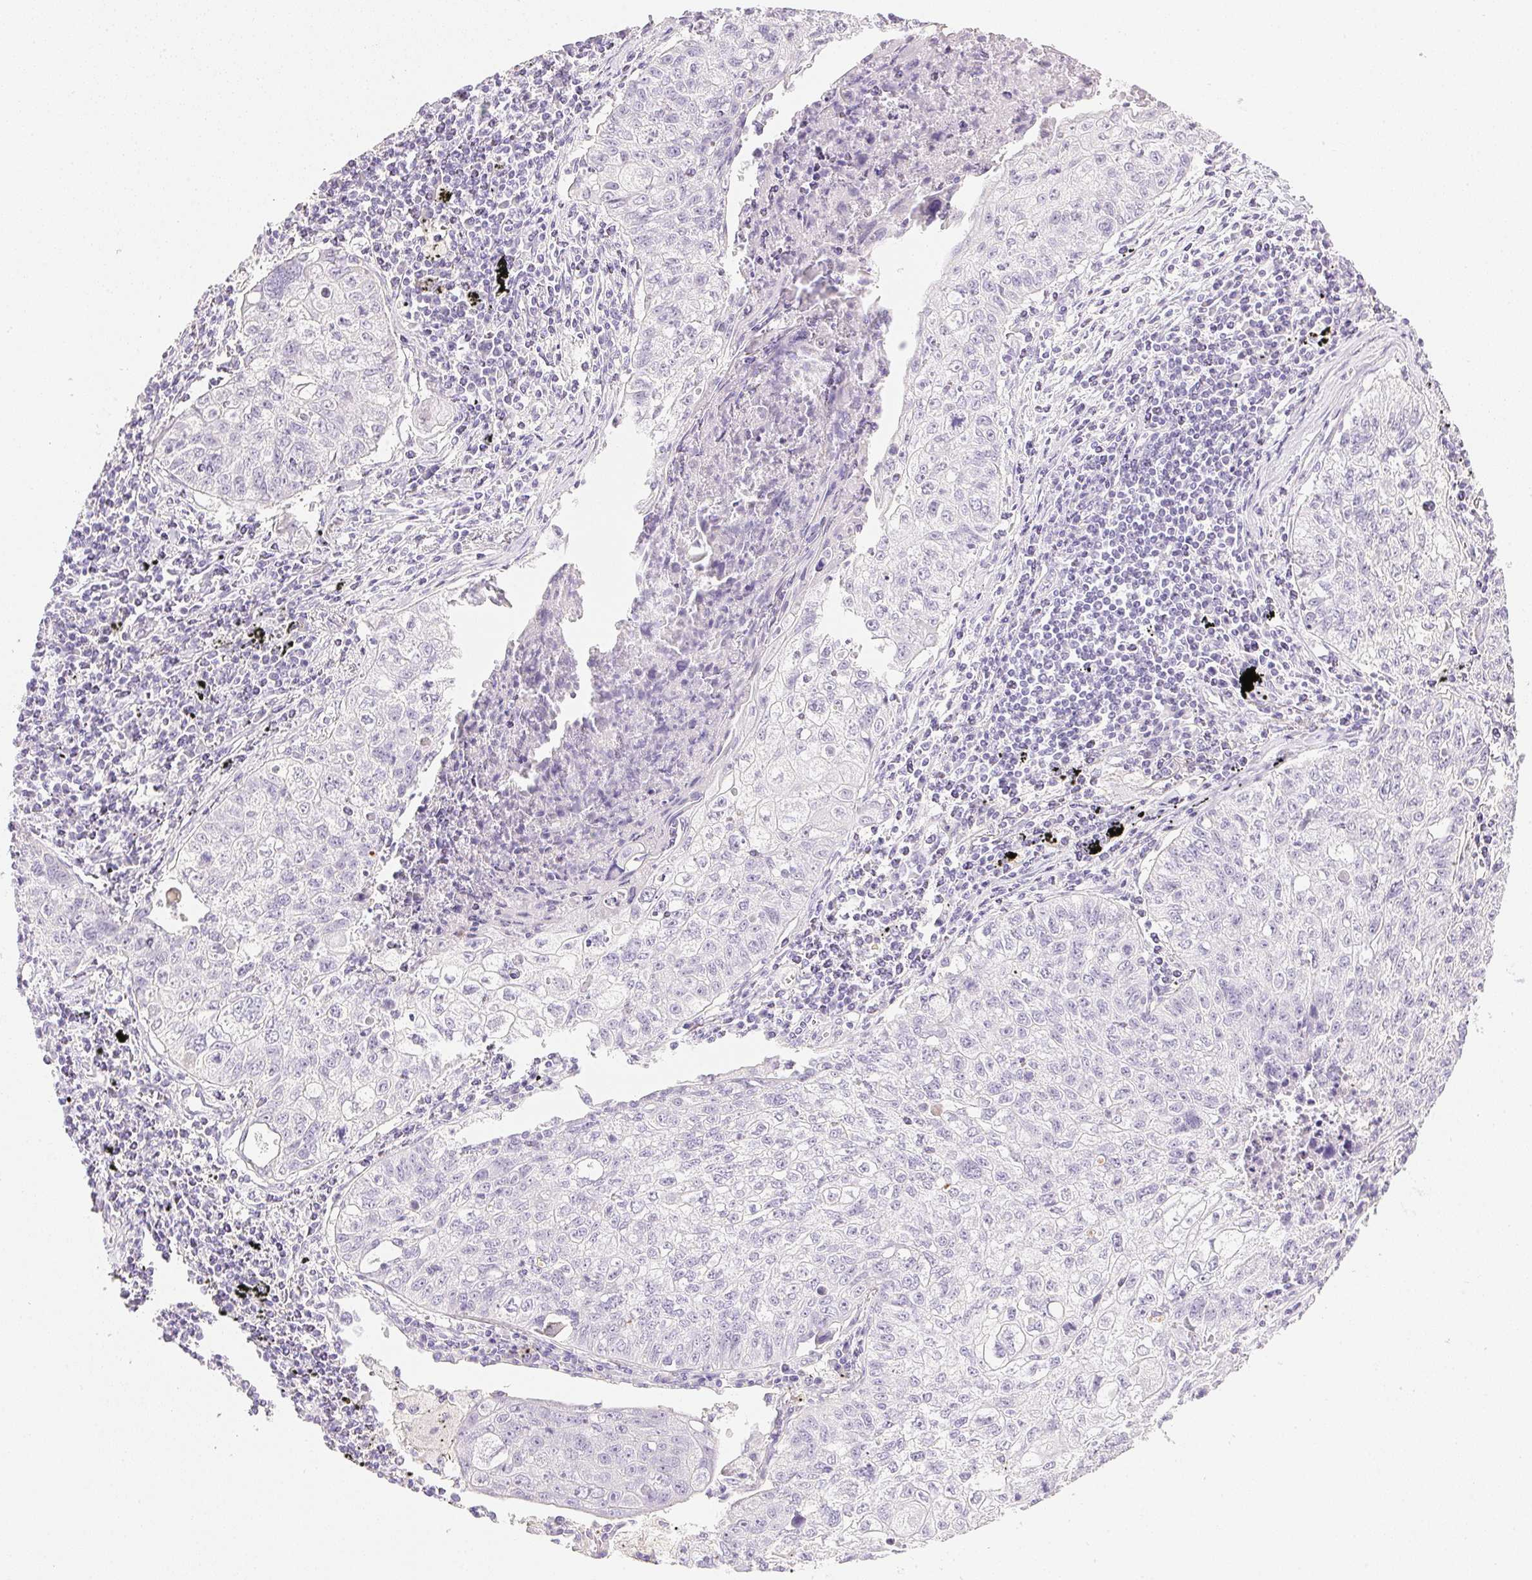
{"staining": {"intensity": "negative", "quantity": "none", "location": "none"}, "tissue": "lung cancer", "cell_type": "Tumor cells", "image_type": "cancer", "snomed": [{"axis": "morphology", "description": "Normal morphology"}, {"axis": "morphology", "description": "Aneuploidy"}, {"axis": "morphology", "description": "Squamous cell carcinoma, NOS"}, {"axis": "topography", "description": "Lymph node"}, {"axis": "topography", "description": "Lung"}], "caption": "DAB immunohistochemical staining of human aneuploidy (lung) shows no significant expression in tumor cells. The staining is performed using DAB (3,3'-diaminobenzidine) brown chromogen with nuclei counter-stained in using hematoxylin.", "gene": "KCNE2", "patient": {"sex": "female", "age": 76}}